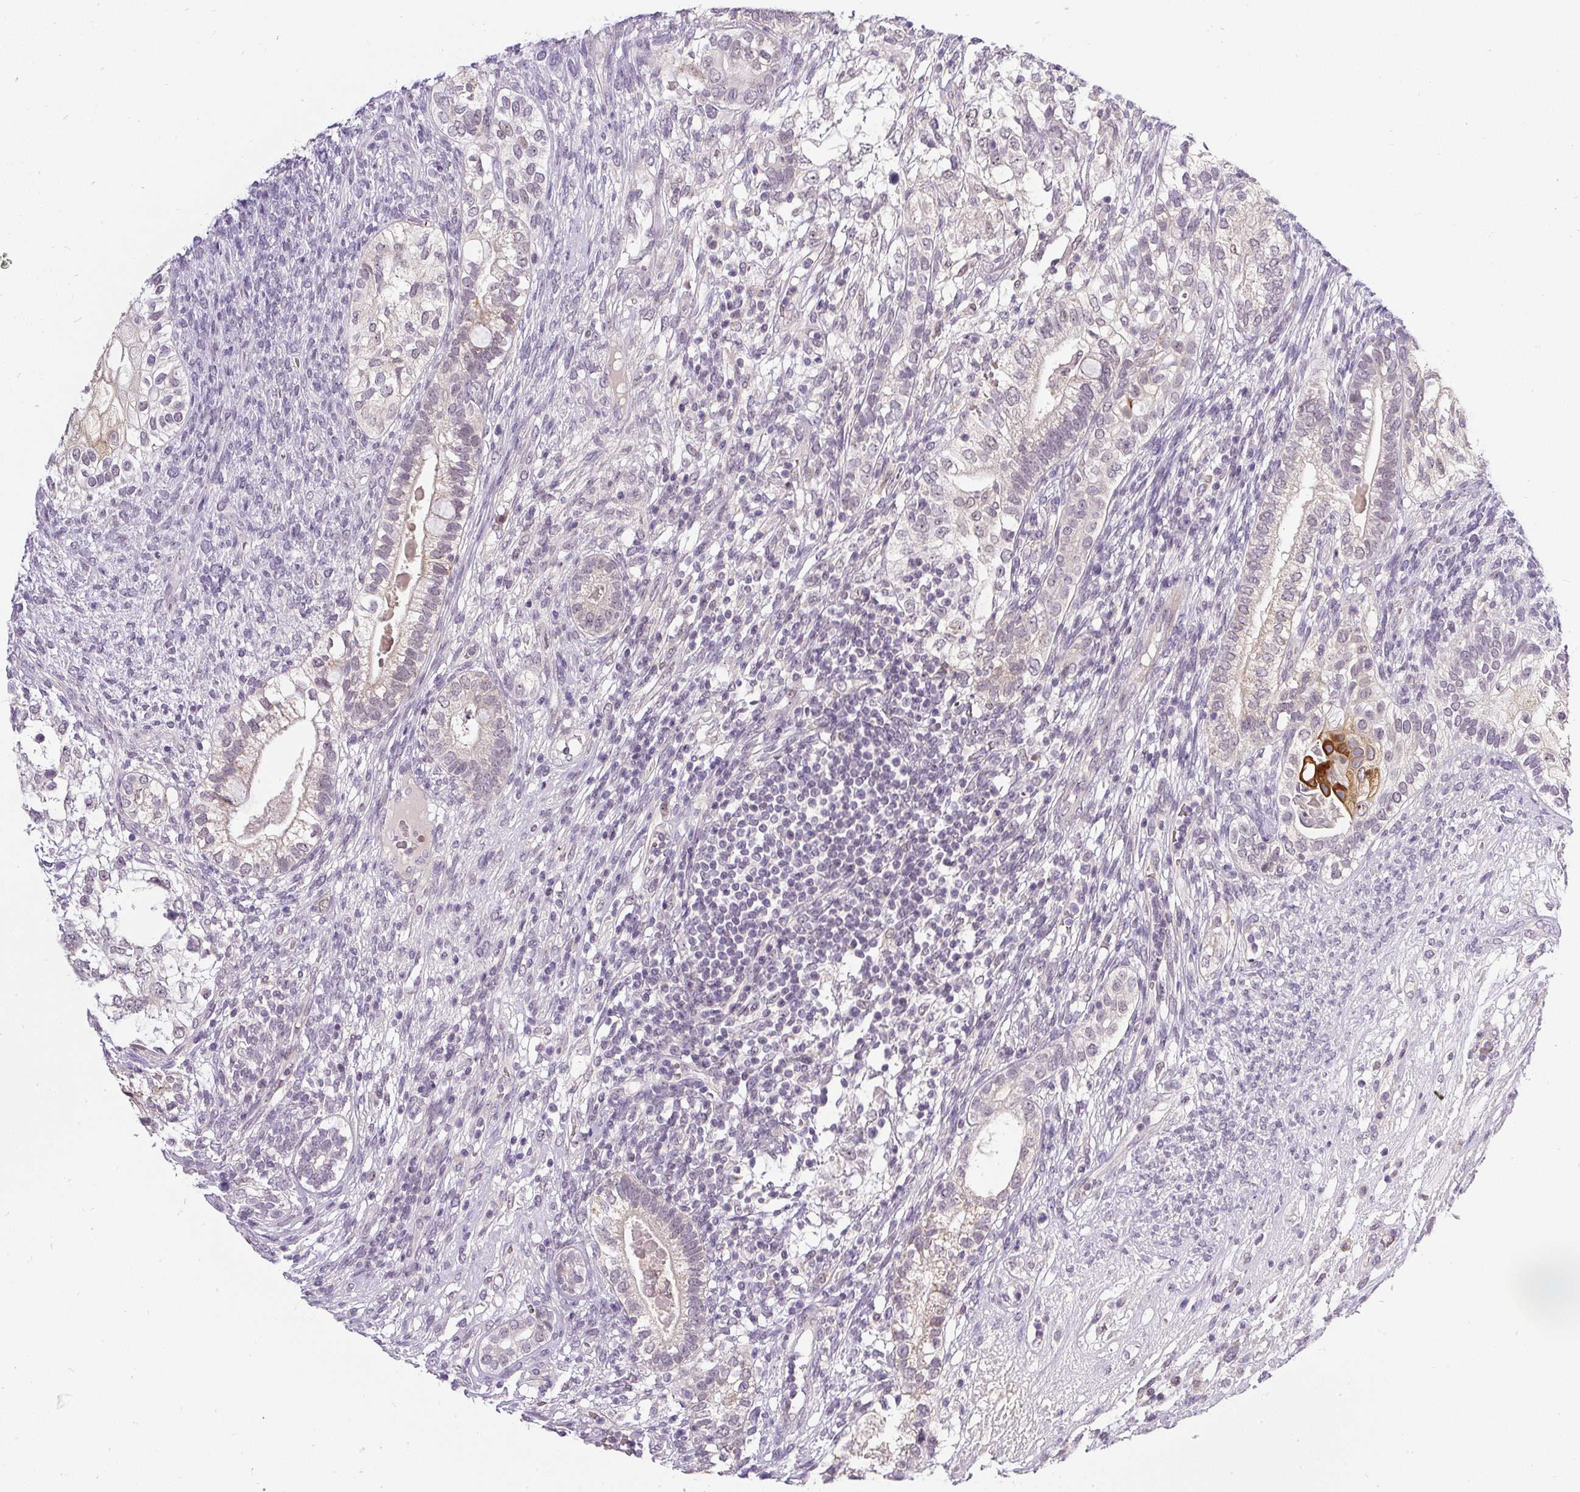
{"staining": {"intensity": "moderate", "quantity": "<25%", "location": "cytoplasmic/membranous"}, "tissue": "testis cancer", "cell_type": "Tumor cells", "image_type": "cancer", "snomed": [{"axis": "morphology", "description": "Seminoma, NOS"}, {"axis": "morphology", "description": "Carcinoma, Embryonal, NOS"}, {"axis": "topography", "description": "Testis"}], "caption": "There is low levels of moderate cytoplasmic/membranous staining in tumor cells of testis cancer, as demonstrated by immunohistochemical staining (brown color).", "gene": "FAM117B", "patient": {"sex": "male", "age": 41}}